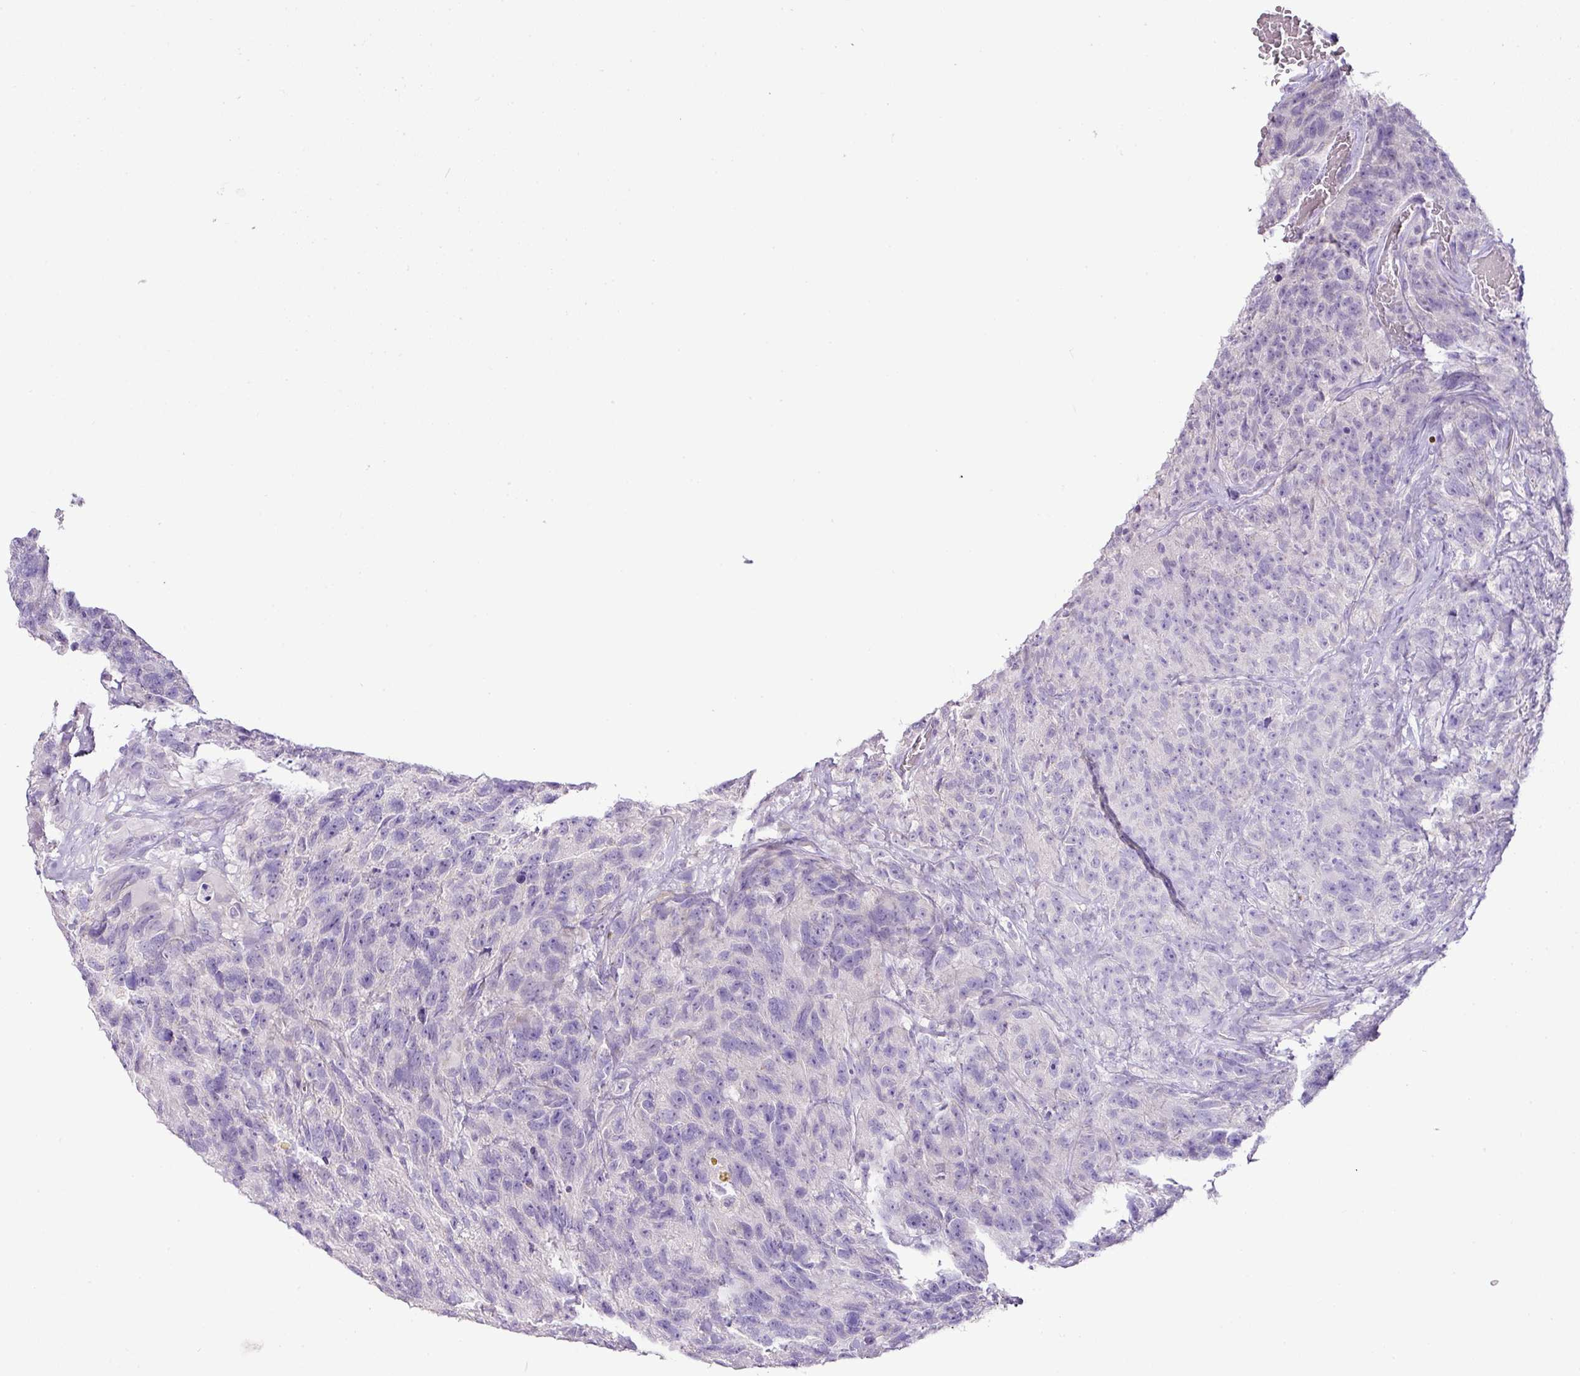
{"staining": {"intensity": "negative", "quantity": "none", "location": "none"}, "tissue": "glioma", "cell_type": "Tumor cells", "image_type": "cancer", "snomed": [{"axis": "morphology", "description": "Glioma, malignant, High grade"}, {"axis": "topography", "description": "Brain"}], "caption": "Tumor cells show no significant protein staining in glioma. Brightfield microscopy of immunohistochemistry (IHC) stained with DAB (3,3'-diaminobenzidine) (brown) and hematoxylin (blue), captured at high magnification.", "gene": "DIP2A", "patient": {"sex": "male", "age": 69}}